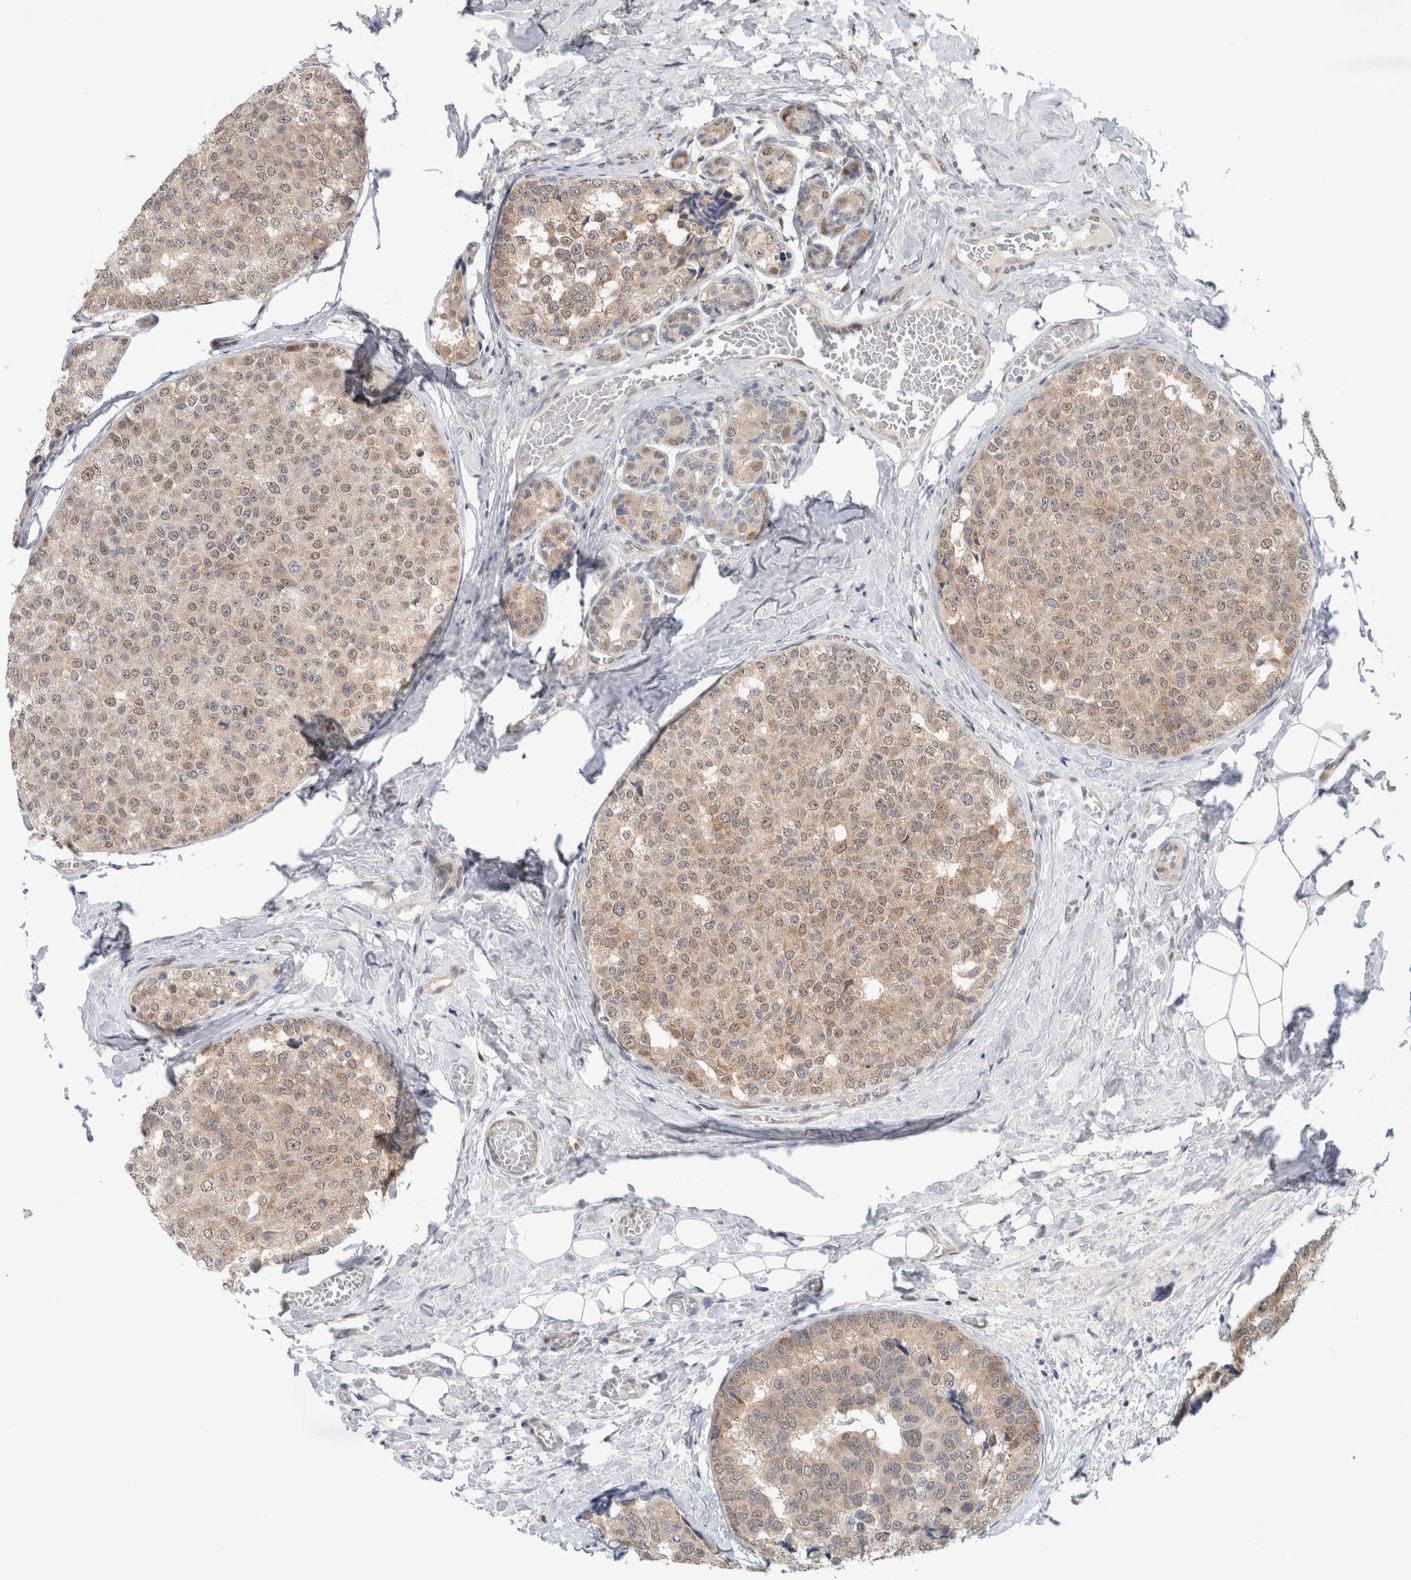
{"staining": {"intensity": "weak", "quantity": "25%-75%", "location": "cytoplasmic/membranous,nuclear"}, "tissue": "breast cancer", "cell_type": "Tumor cells", "image_type": "cancer", "snomed": [{"axis": "morphology", "description": "Normal tissue, NOS"}, {"axis": "morphology", "description": "Duct carcinoma"}, {"axis": "topography", "description": "Breast"}], "caption": "Weak cytoplasmic/membranous and nuclear protein expression is present in about 25%-75% of tumor cells in breast cancer (intraductal carcinoma).", "gene": "EIF4G3", "patient": {"sex": "female", "age": 43}}